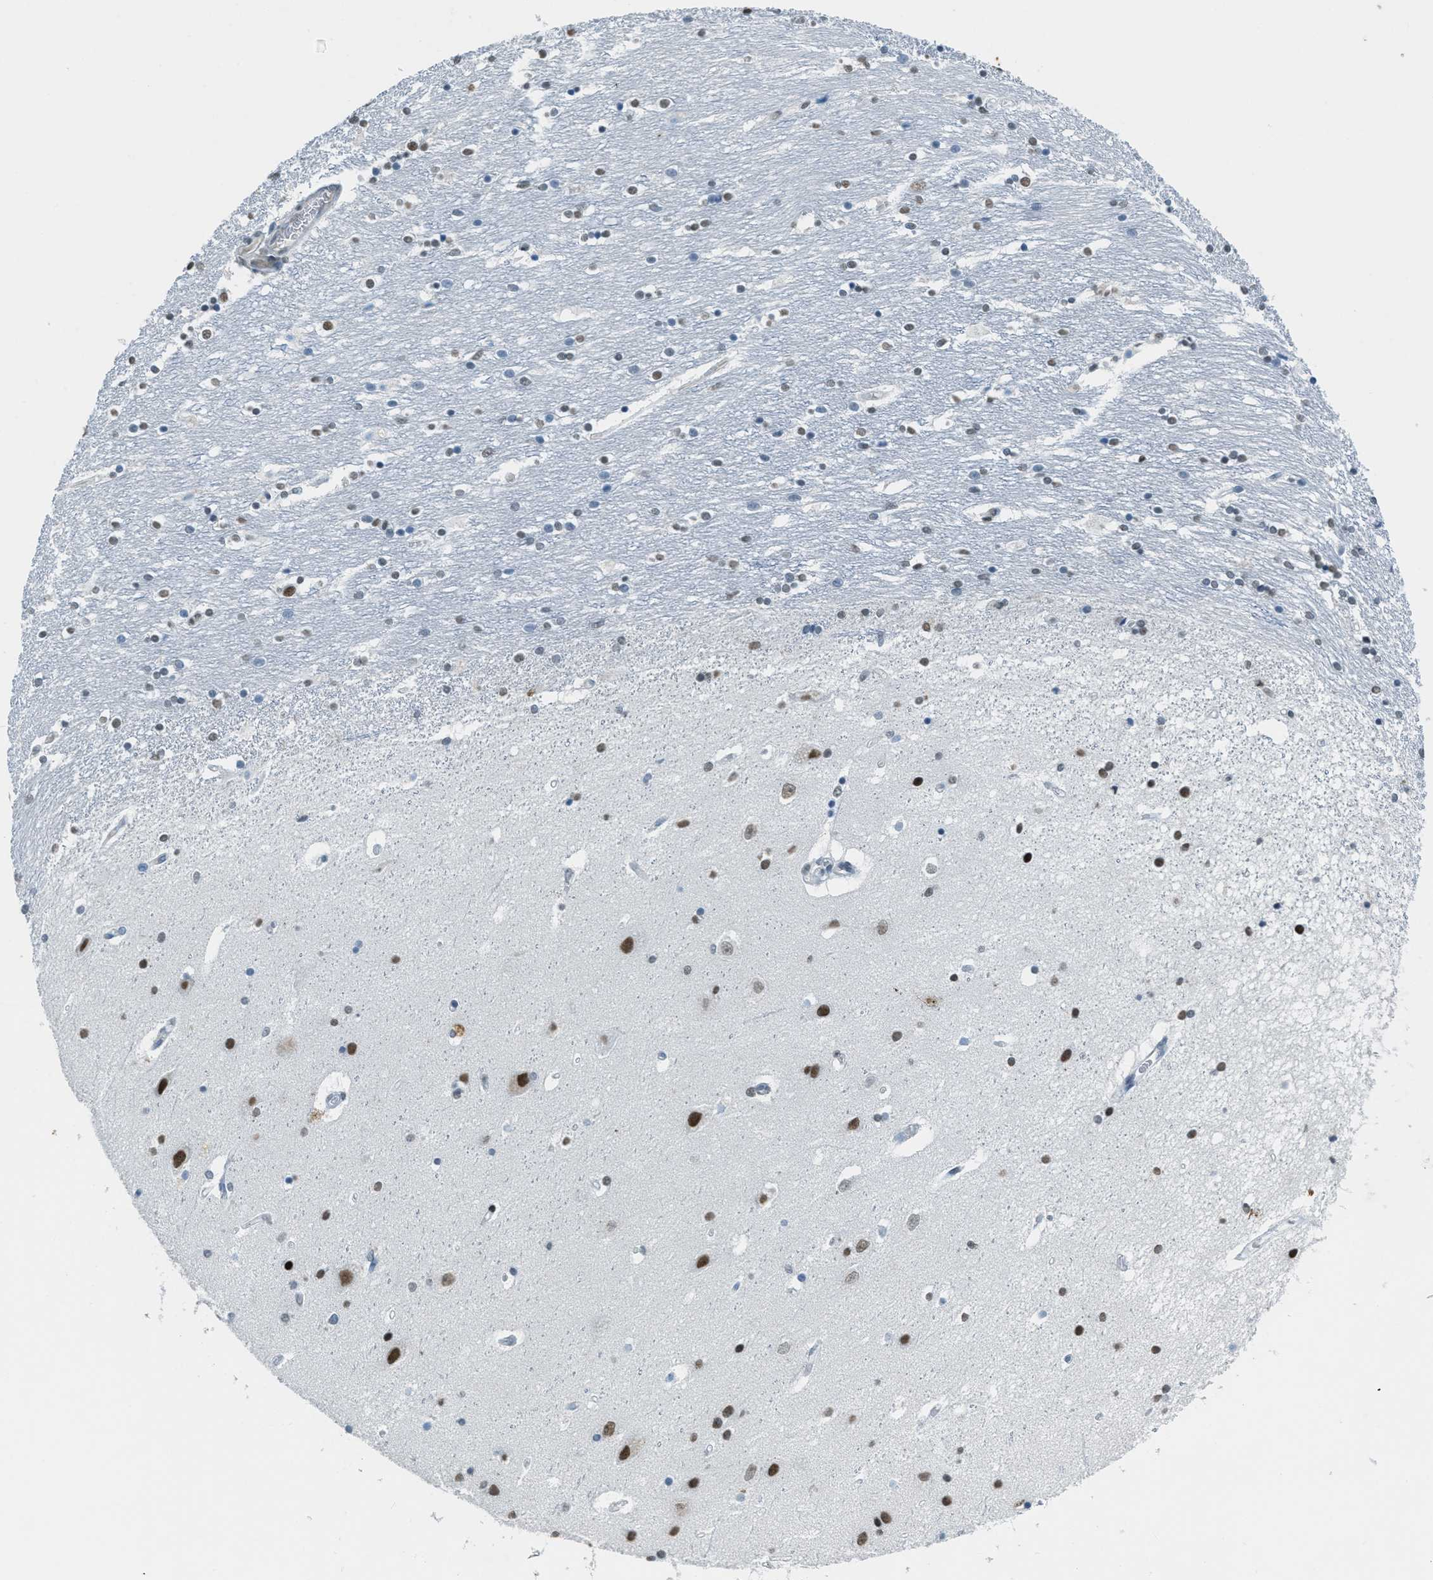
{"staining": {"intensity": "moderate", "quantity": "25%-75%", "location": "nuclear"}, "tissue": "caudate", "cell_type": "Glial cells", "image_type": "normal", "snomed": [{"axis": "morphology", "description": "Normal tissue, NOS"}, {"axis": "topography", "description": "Lateral ventricle wall"}], "caption": "The immunohistochemical stain labels moderate nuclear expression in glial cells of benign caudate.", "gene": "TTC13", "patient": {"sex": "female", "age": 54}}